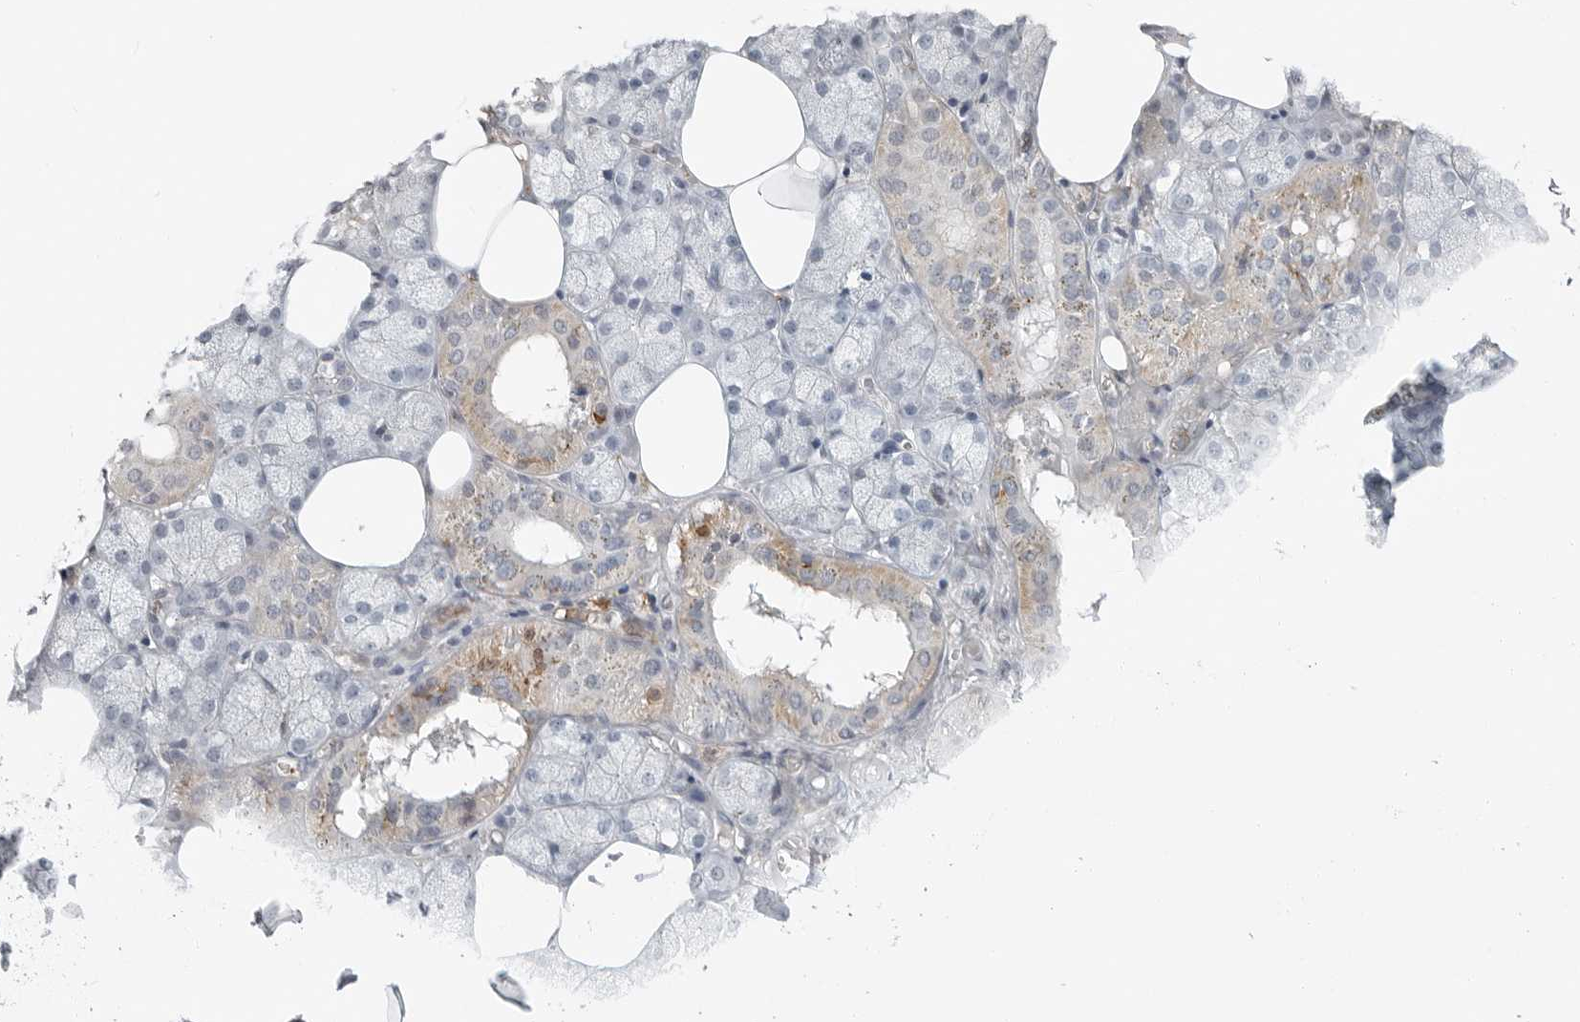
{"staining": {"intensity": "moderate", "quantity": "<25%", "location": "cytoplasmic/membranous"}, "tissue": "salivary gland", "cell_type": "Glandular cells", "image_type": "normal", "snomed": [{"axis": "morphology", "description": "Normal tissue, NOS"}, {"axis": "topography", "description": "Salivary gland"}], "caption": "Protein staining reveals moderate cytoplasmic/membranous positivity in about <25% of glandular cells in benign salivary gland.", "gene": "LEFTY2", "patient": {"sex": "male", "age": 62}}